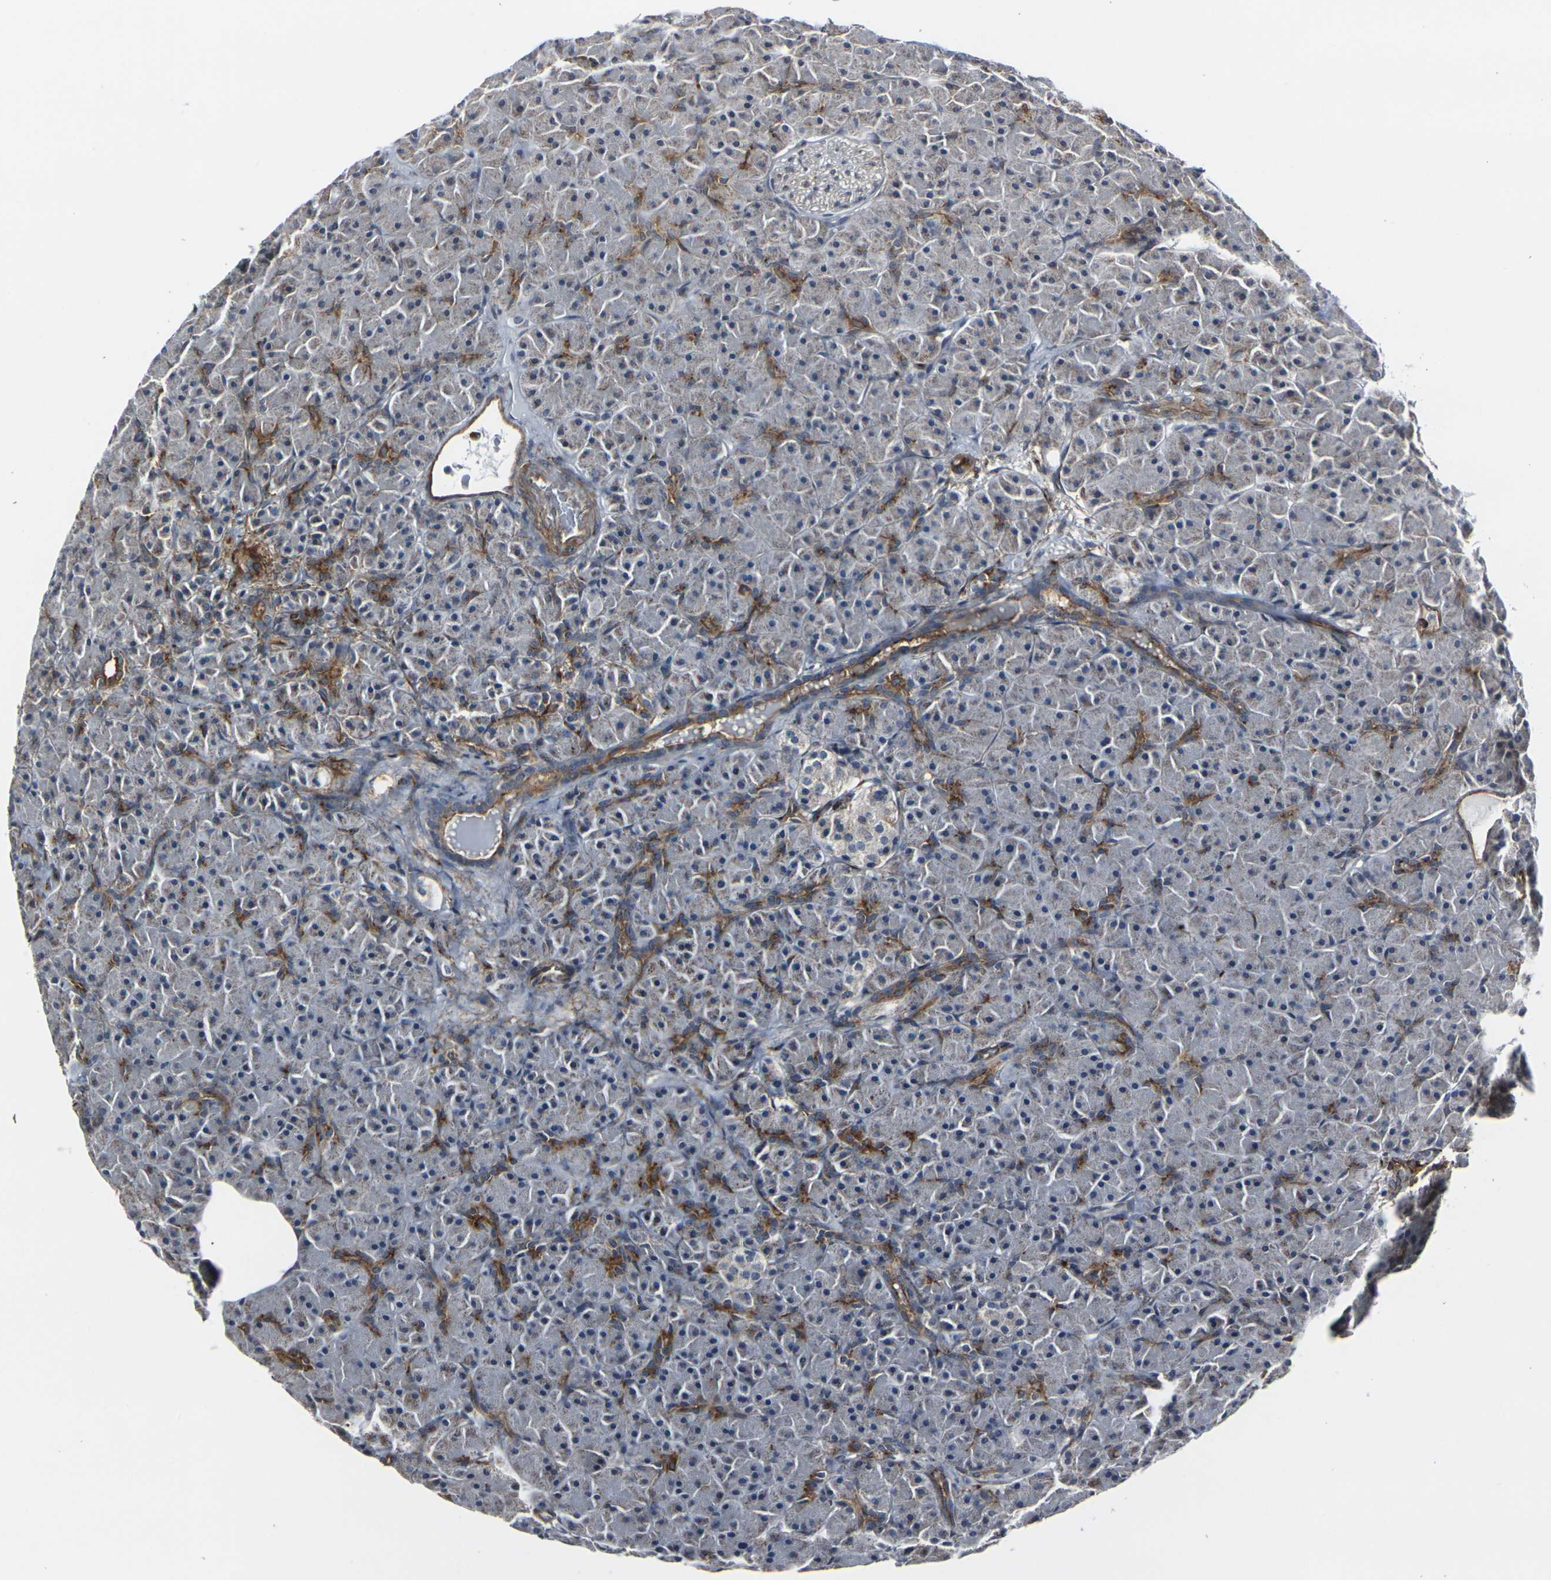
{"staining": {"intensity": "moderate", "quantity": "25%-75%", "location": "cytoplasmic/membranous"}, "tissue": "pancreas", "cell_type": "Exocrine glandular cells", "image_type": "normal", "snomed": [{"axis": "morphology", "description": "Normal tissue, NOS"}, {"axis": "topography", "description": "Pancreas"}], "caption": "Protein staining exhibits moderate cytoplasmic/membranous staining in approximately 25%-75% of exocrine glandular cells in benign pancreas. The staining was performed using DAB to visualize the protein expression in brown, while the nuclei were stained in blue with hematoxylin (Magnification: 20x).", "gene": "MYOF", "patient": {"sex": "male", "age": 66}}